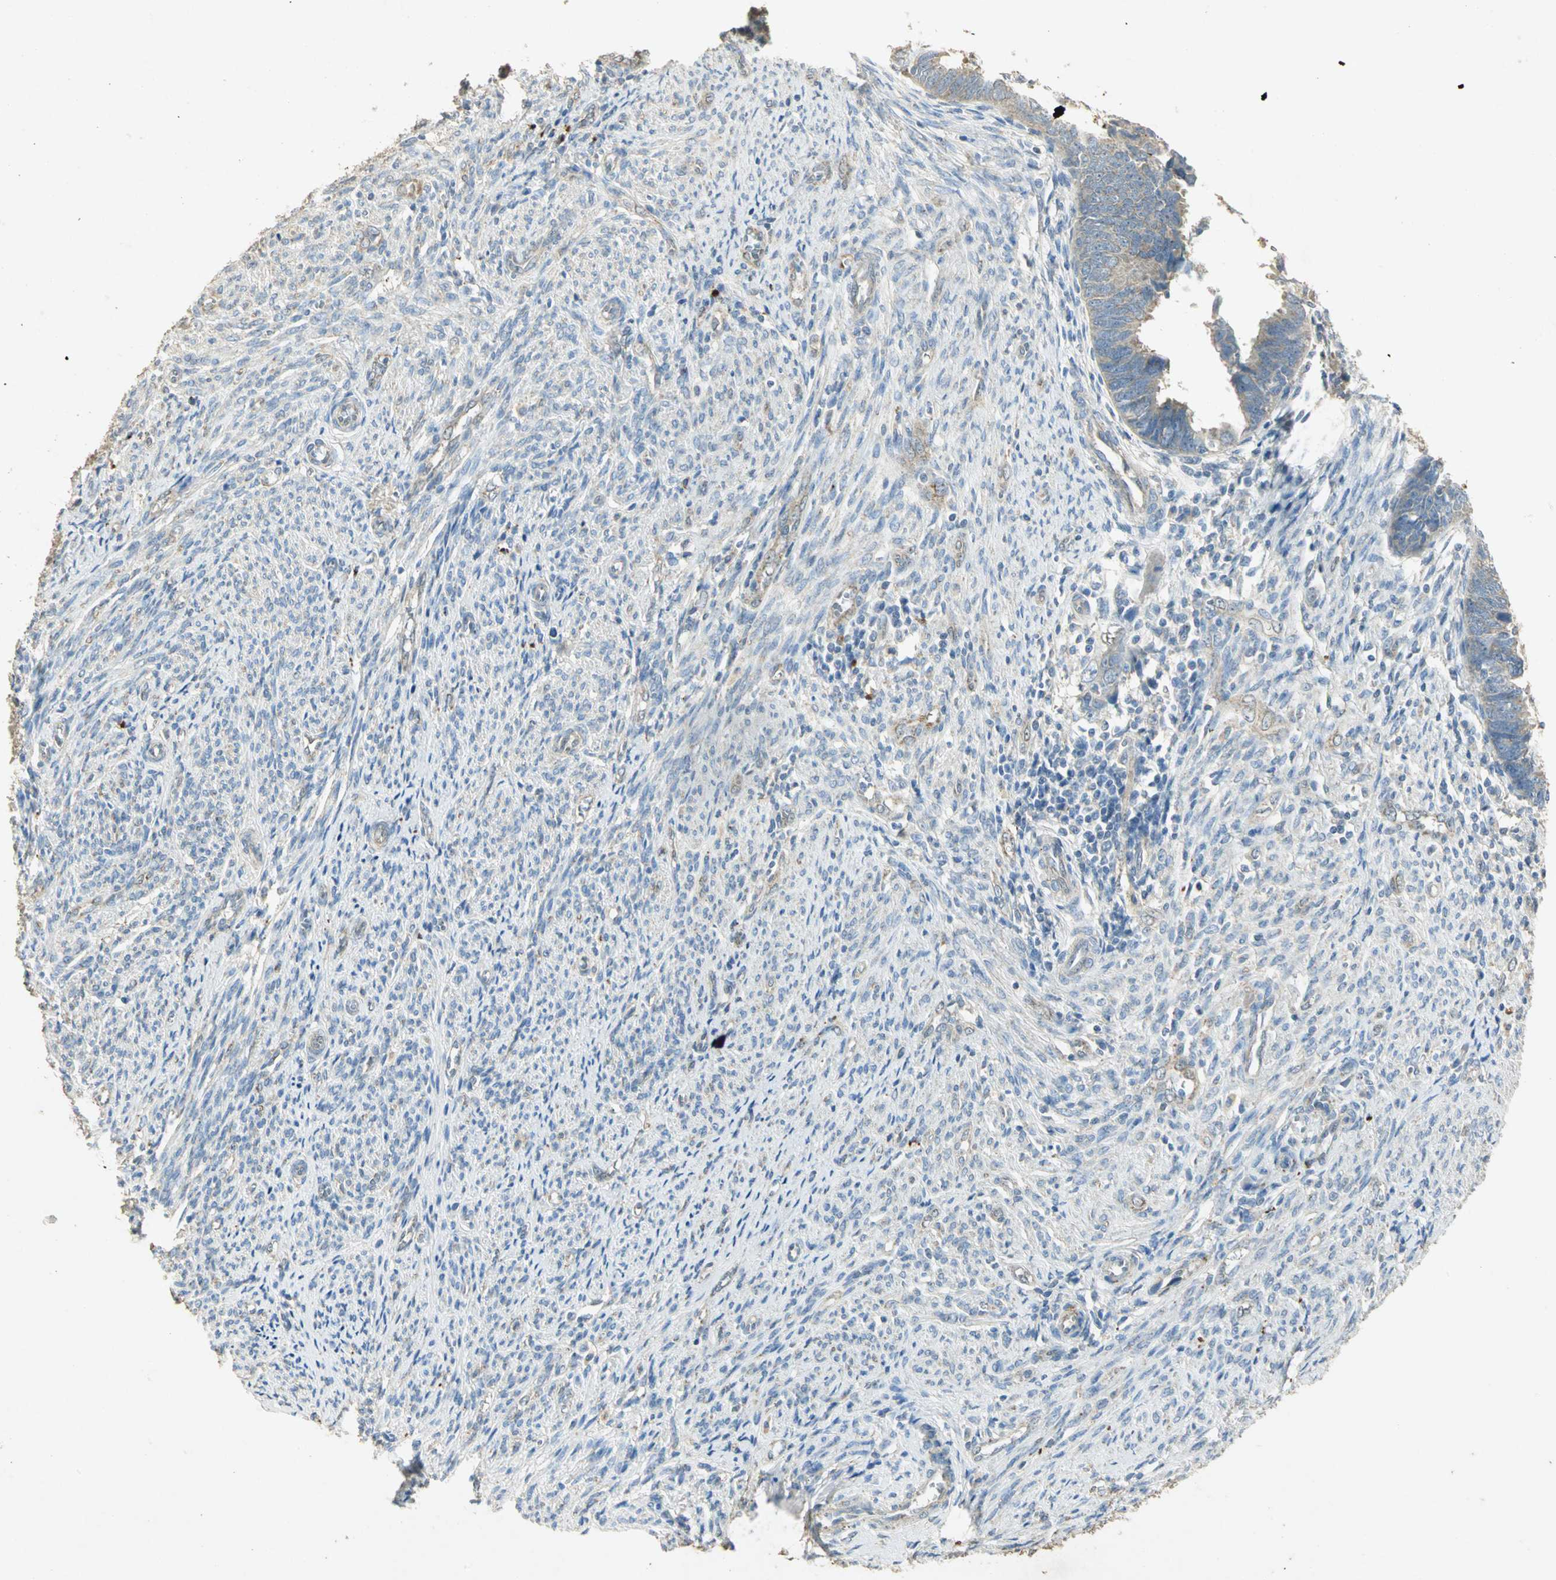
{"staining": {"intensity": "weak", "quantity": ">75%", "location": "cytoplasmic/membranous"}, "tissue": "endometrial cancer", "cell_type": "Tumor cells", "image_type": "cancer", "snomed": [{"axis": "morphology", "description": "Adenocarcinoma, NOS"}, {"axis": "topography", "description": "Endometrium"}], "caption": "Endometrial cancer (adenocarcinoma) was stained to show a protein in brown. There is low levels of weak cytoplasmic/membranous staining in about >75% of tumor cells. (IHC, brightfield microscopy, high magnification).", "gene": "ASB9", "patient": {"sex": "female", "age": 75}}